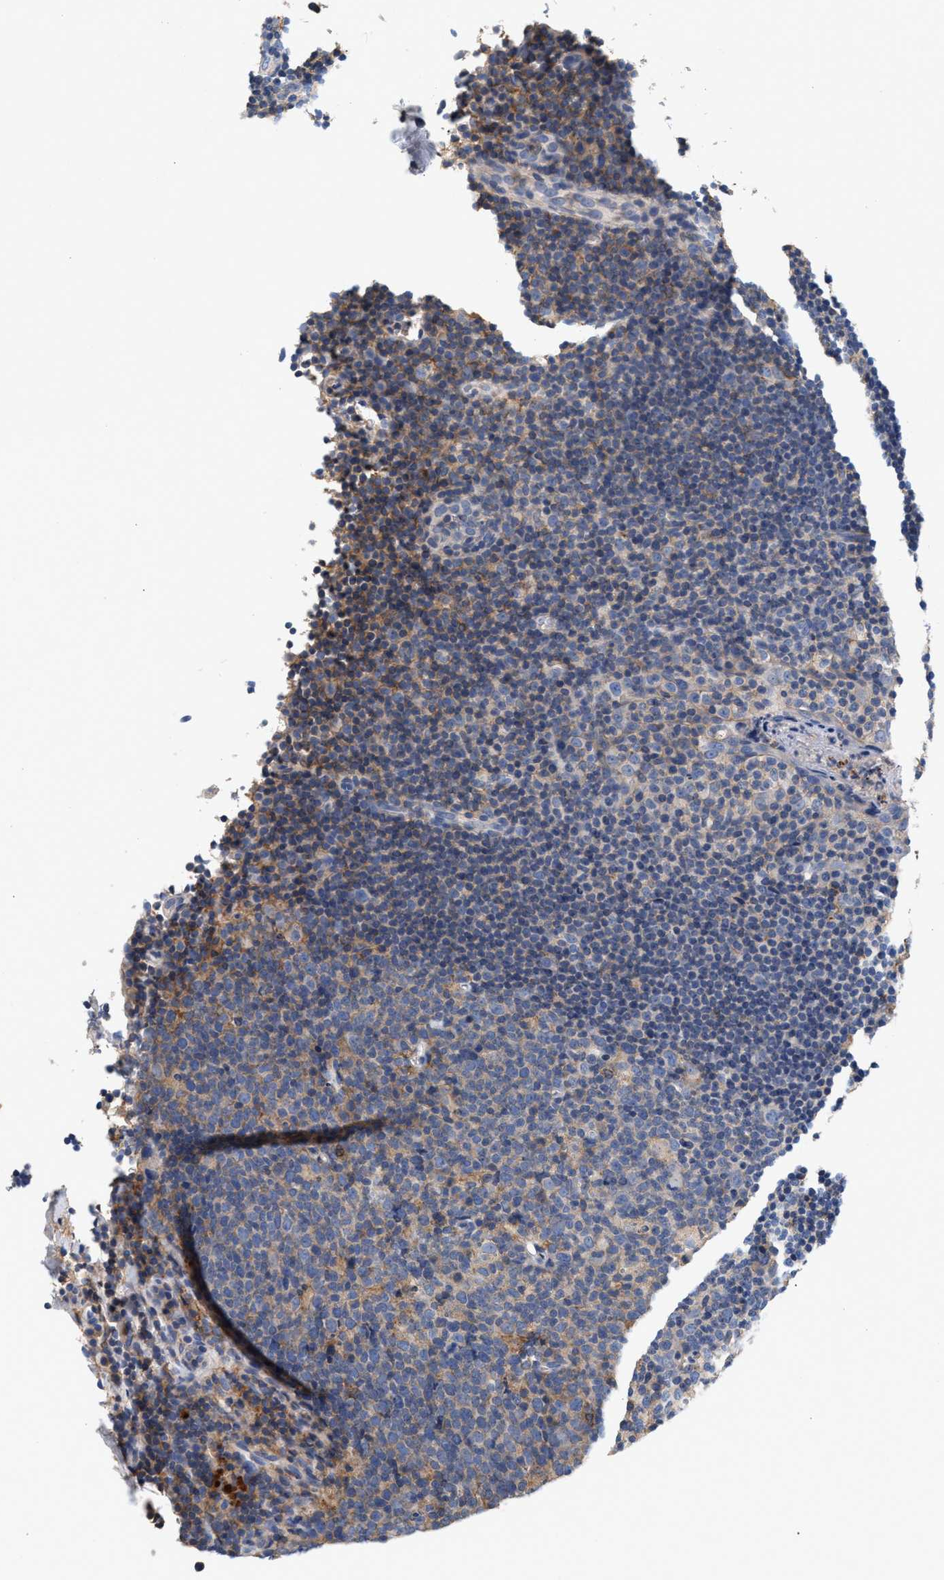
{"staining": {"intensity": "weak", "quantity": "25%-75%", "location": "cytoplasmic/membranous"}, "tissue": "tonsil", "cell_type": "Germinal center cells", "image_type": "normal", "snomed": [{"axis": "morphology", "description": "Normal tissue, NOS"}, {"axis": "topography", "description": "Tonsil"}], "caption": "Unremarkable tonsil displays weak cytoplasmic/membranous expression in about 25%-75% of germinal center cells The protein of interest is stained brown, and the nuclei are stained in blue (DAB IHC with brightfield microscopy, high magnification)..", "gene": "GNAI3", "patient": {"sex": "male", "age": 17}}